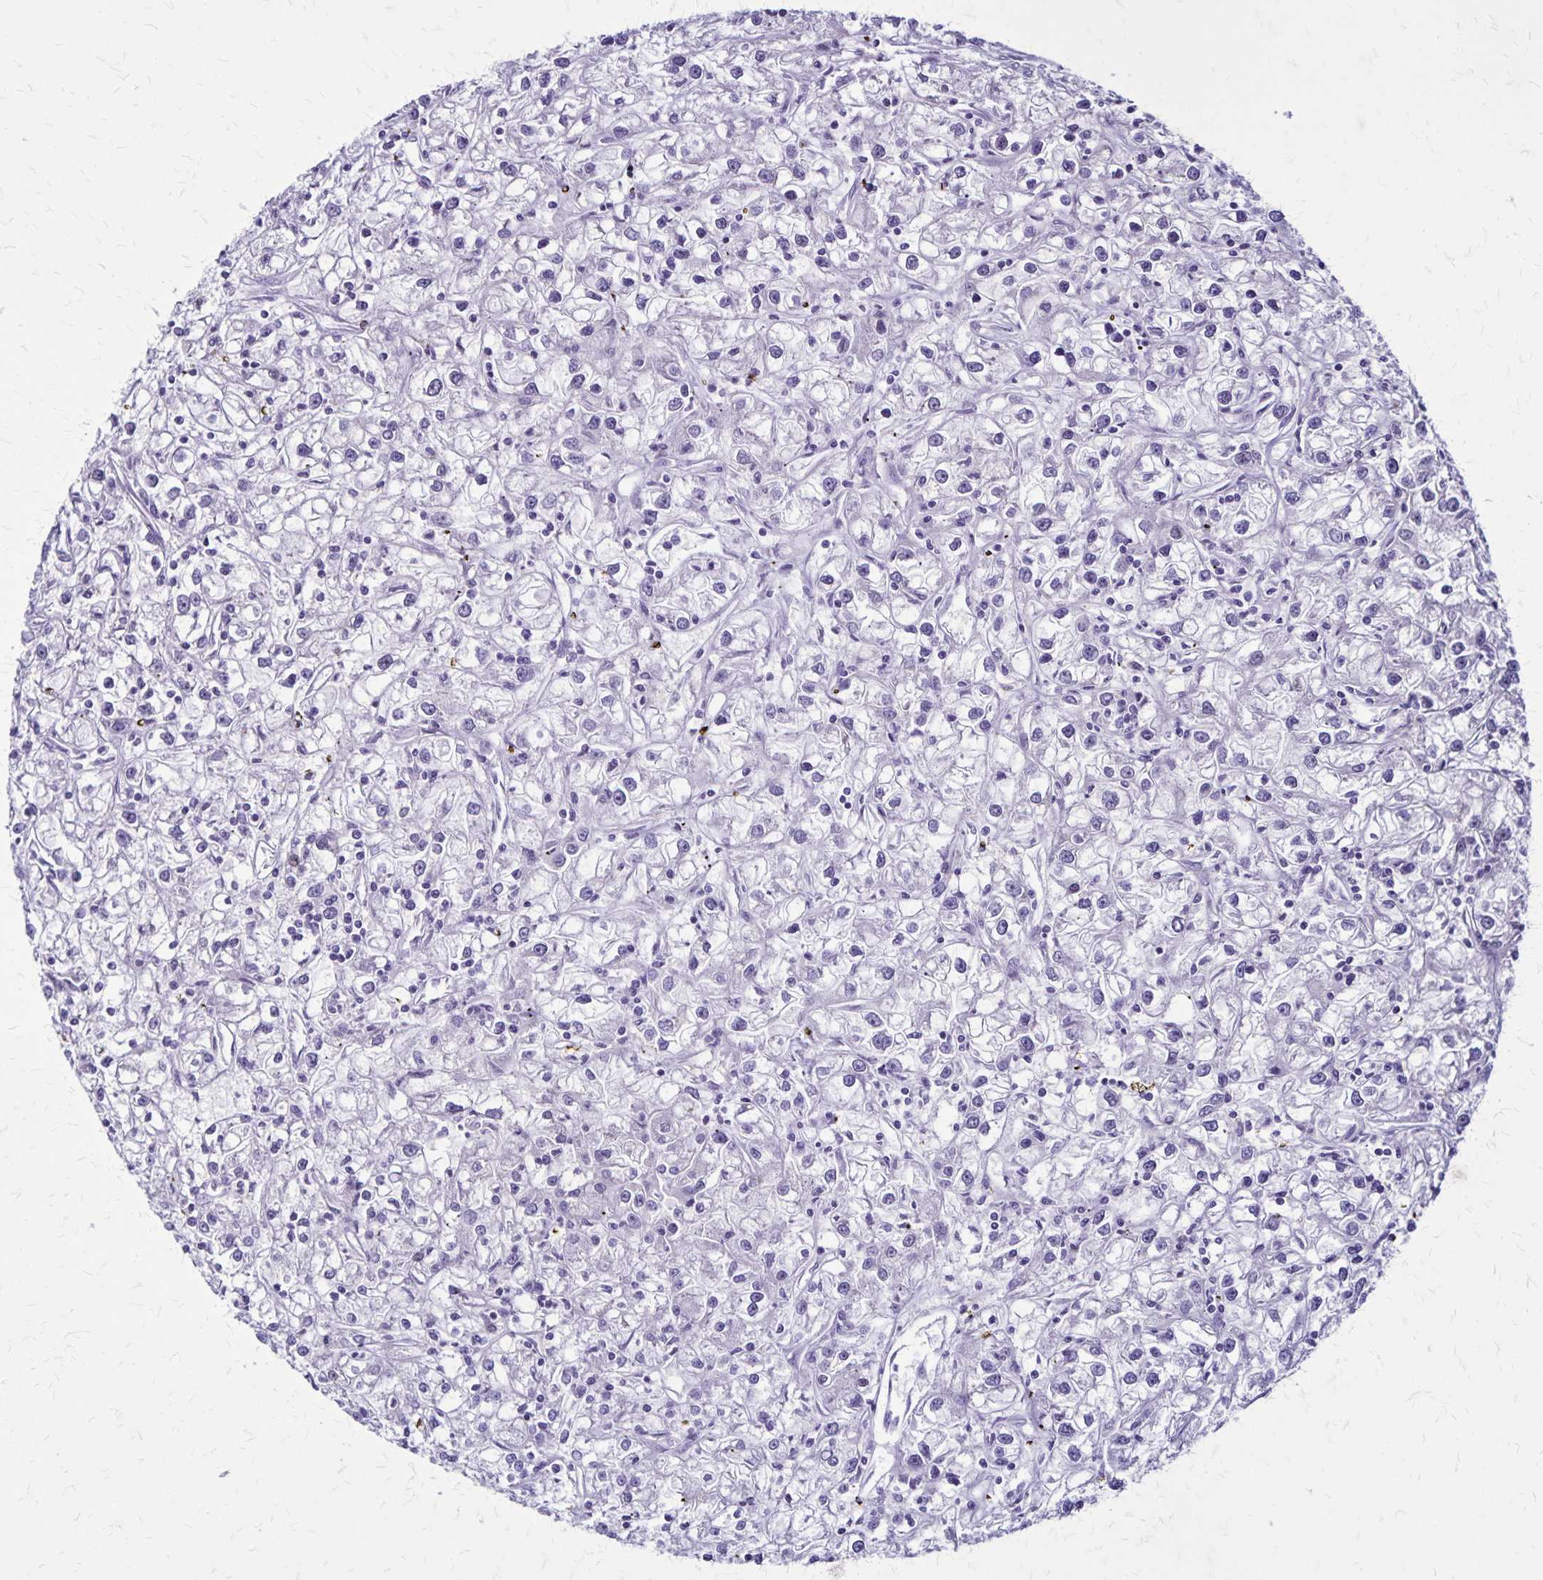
{"staining": {"intensity": "negative", "quantity": "none", "location": "none"}, "tissue": "renal cancer", "cell_type": "Tumor cells", "image_type": "cancer", "snomed": [{"axis": "morphology", "description": "Adenocarcinoma, NOS"}, {"axis": "topography", "description": "Kidney"}], "caption": "Histopathology image shows no protein positivity in tumor cells of renal cancer tissue.", "gene": "OR51B5", "patient": {"sex": "female", "age": 59}}